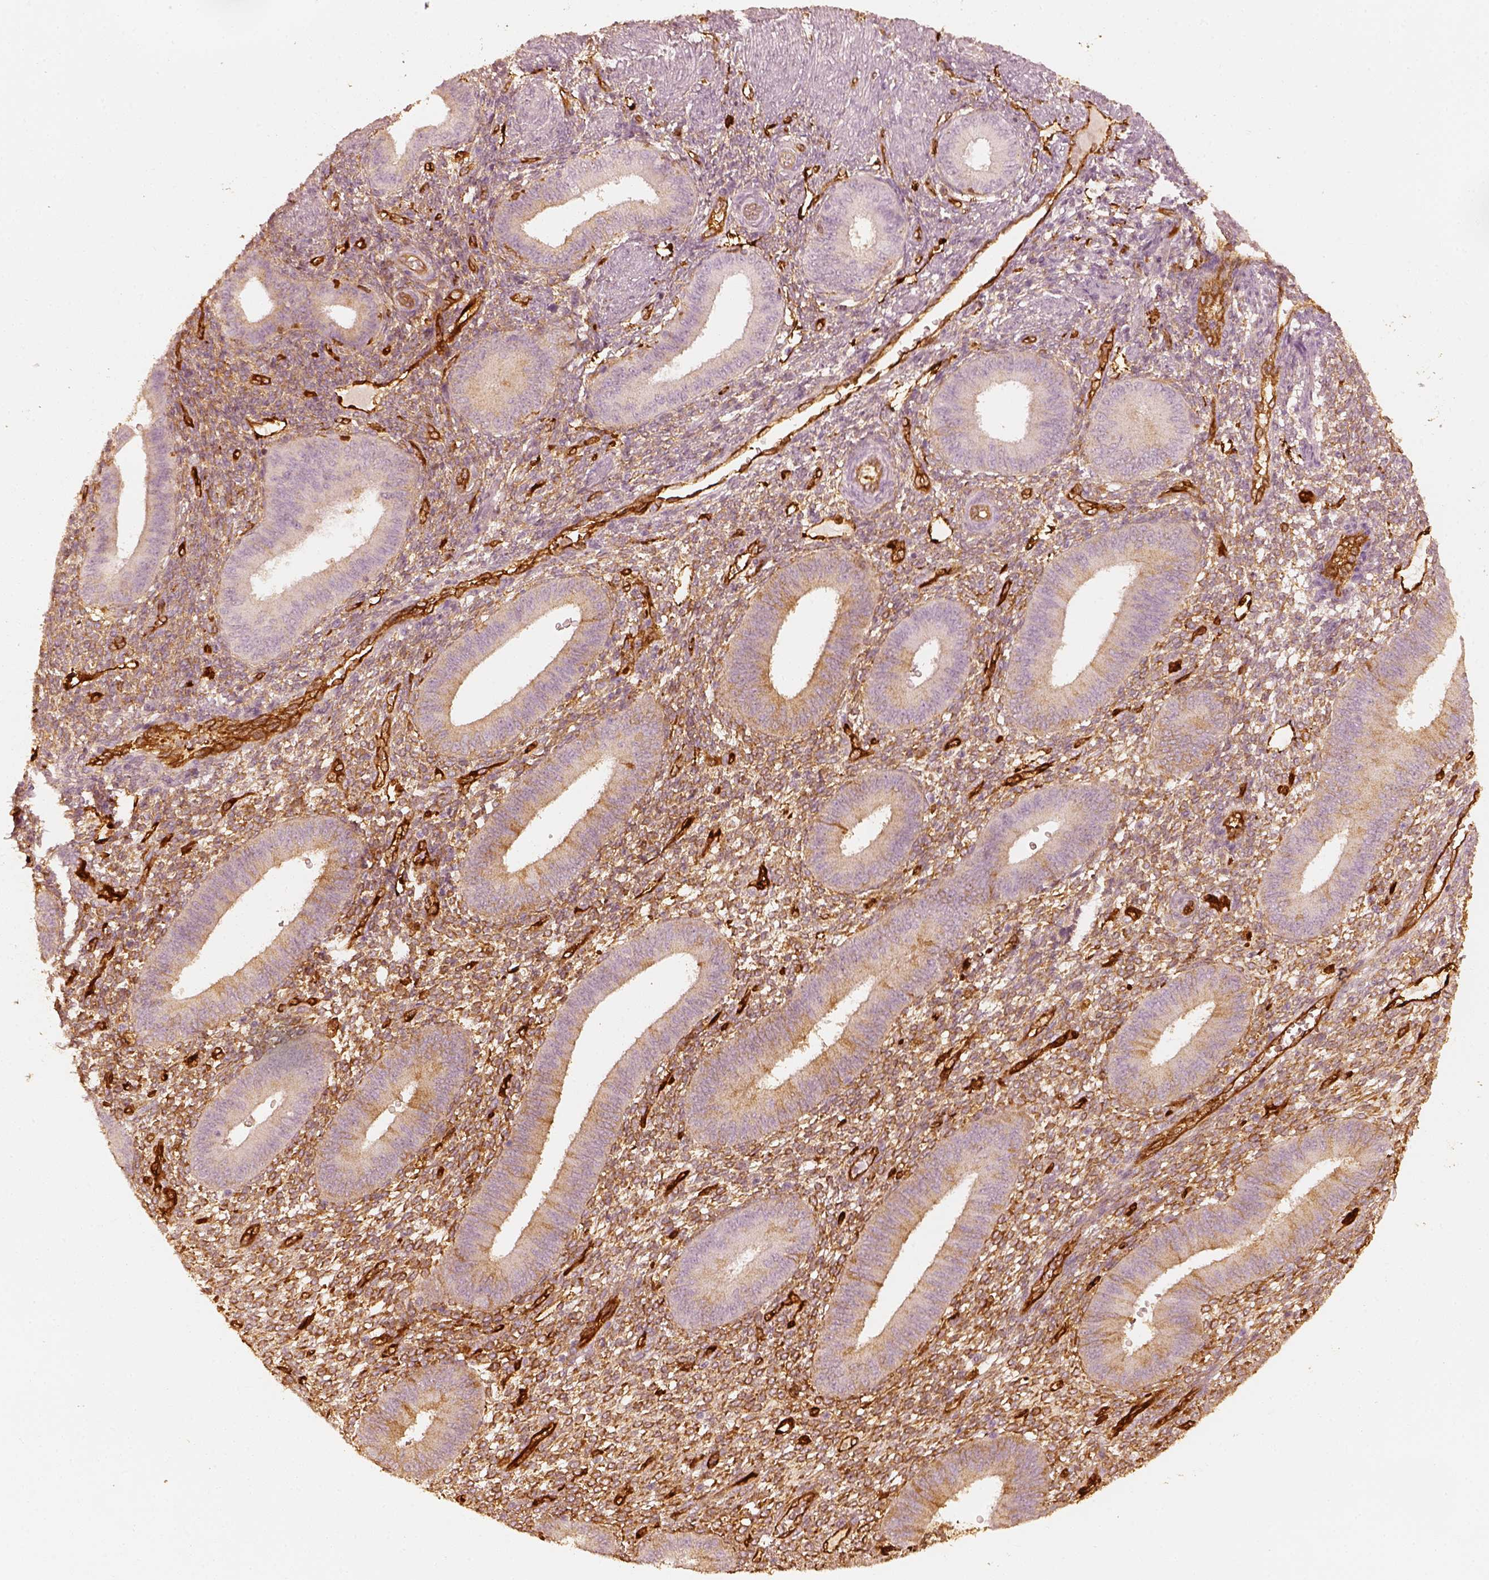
{"staining": {"intensity": "moderate", "quantity": "25%-75%", "location": "cytoplasmic/membranous"}, "tissue": "endometrium", "cell_type": "Cells in endometrial stroma", "image_type": "normal", "snomed": [{"axis": "morphology", "description": "Normal tissue, NOS"}, {"axis": "topography", "description": "Endometrium"}], "caption": "DAB (3,3'-diaminobenzidine) immunohistochemical staining of unremarkable endometrium exhibits moderate cytoplasmic/membranous protein positivity in approximately 25%-75% of cells in endometrial stroma. (brown staining indicates protein expression, while blue staining denotes nuclei).", "gene": "FSCN1", "patient": {"sex": "female", "age": 39}}